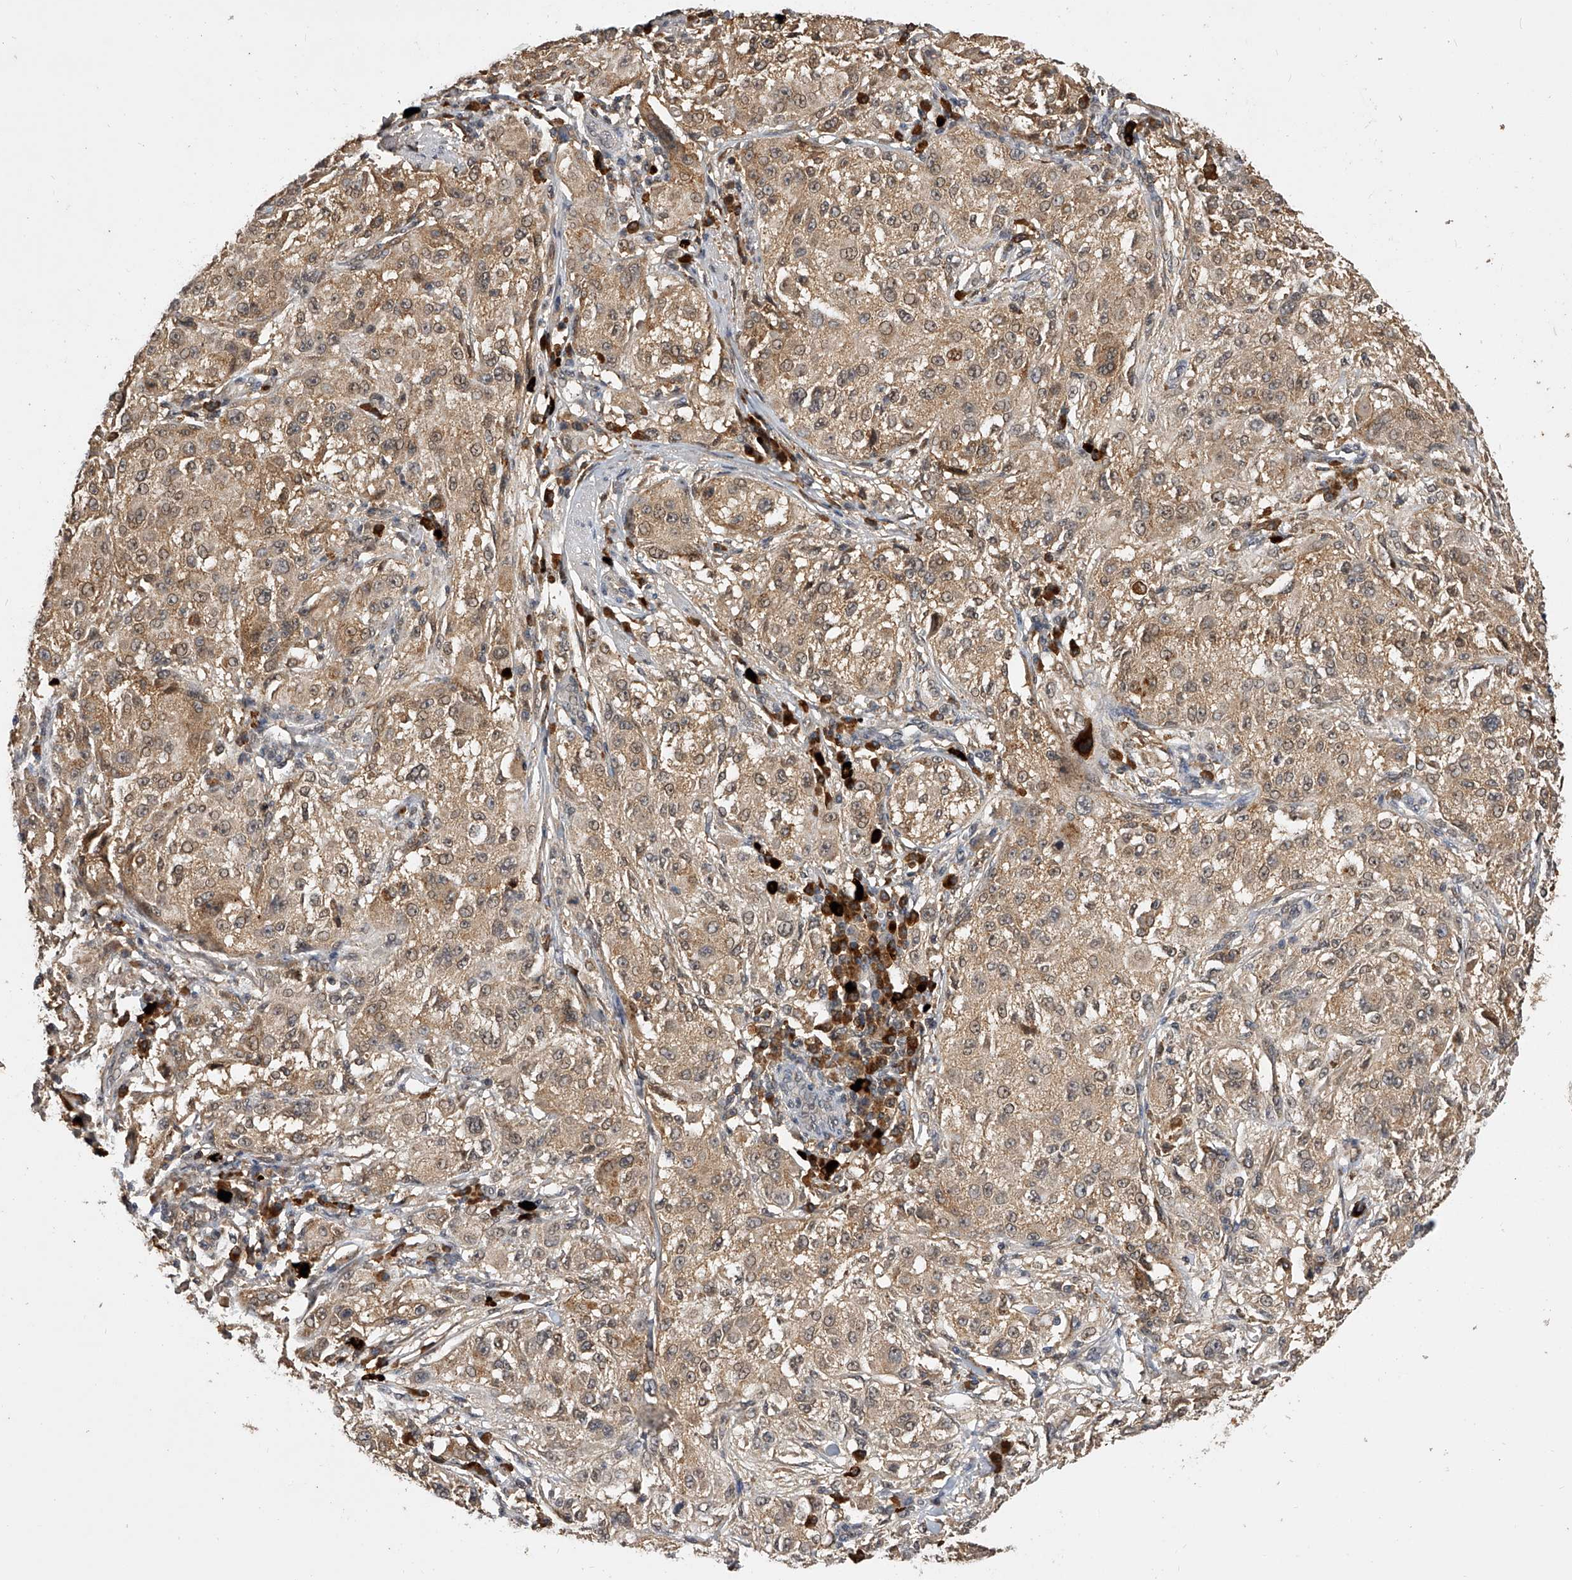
{"staining": {"intensity": "weak", "quantity": ">75%", "location": "cytoplasmic/membranous"}, "tissue": "melanoma", "cell_type": "Tumor cells", "image_type": "cancer", "snomed": [{"axis": "morphology", "description": "Necrosis, NOS"}, {"axis": "morphology", "description": "Malignant melanoma, NOS"}, {"axis": "topography", "description": "Skin"}], "caption": "Immunohistochemical staining of human malignant melanoma demonstrates weak cytoplasmic/membranous protein expression in about >75% of tumor cells. (DAB (3,3'-diaminobenzidine) IHC, brown staining for protein, blue staining for nuclei).", "gene": "CFAP410", "patient": {"sex": "female", "age": 87}}